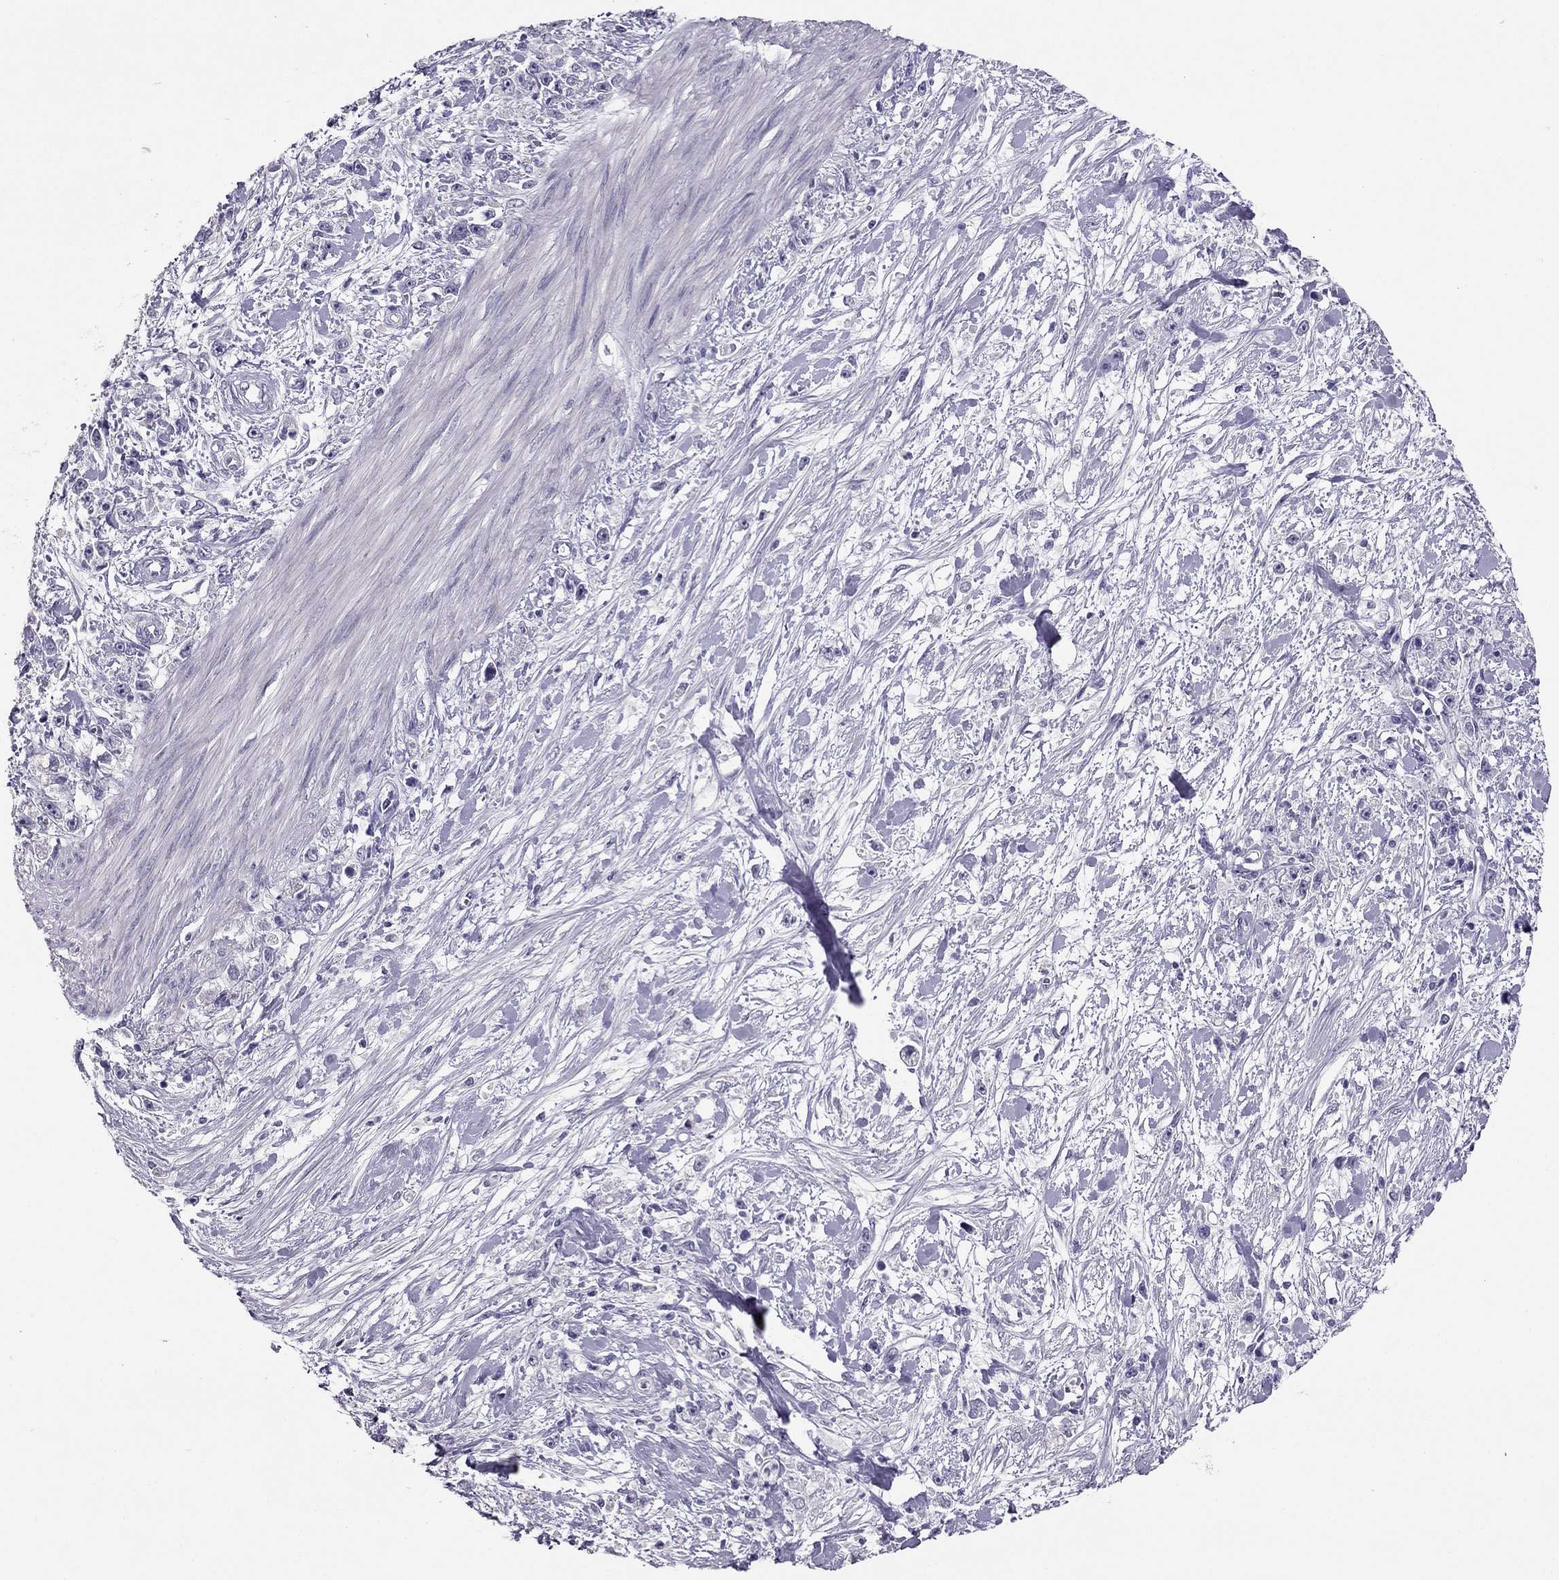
{"staining": {"intensity": "negative", "quantity": "none", "location": "none"}, "tissue": "stomach cancer", "cell_type": "Tumor cells", "image_type": "cancer", "snomed": [{"axis": "morphology", "description": "Adenocarcinoma, NOS"}, {"axis": "topography", "description": "Stomach"}], "caption": "Stomach adenocarcinoma stained for a protein using IHC shows no positivity tumor cells.", "gene": "RHO", "patient": {"sex": "female", "age": 59}}